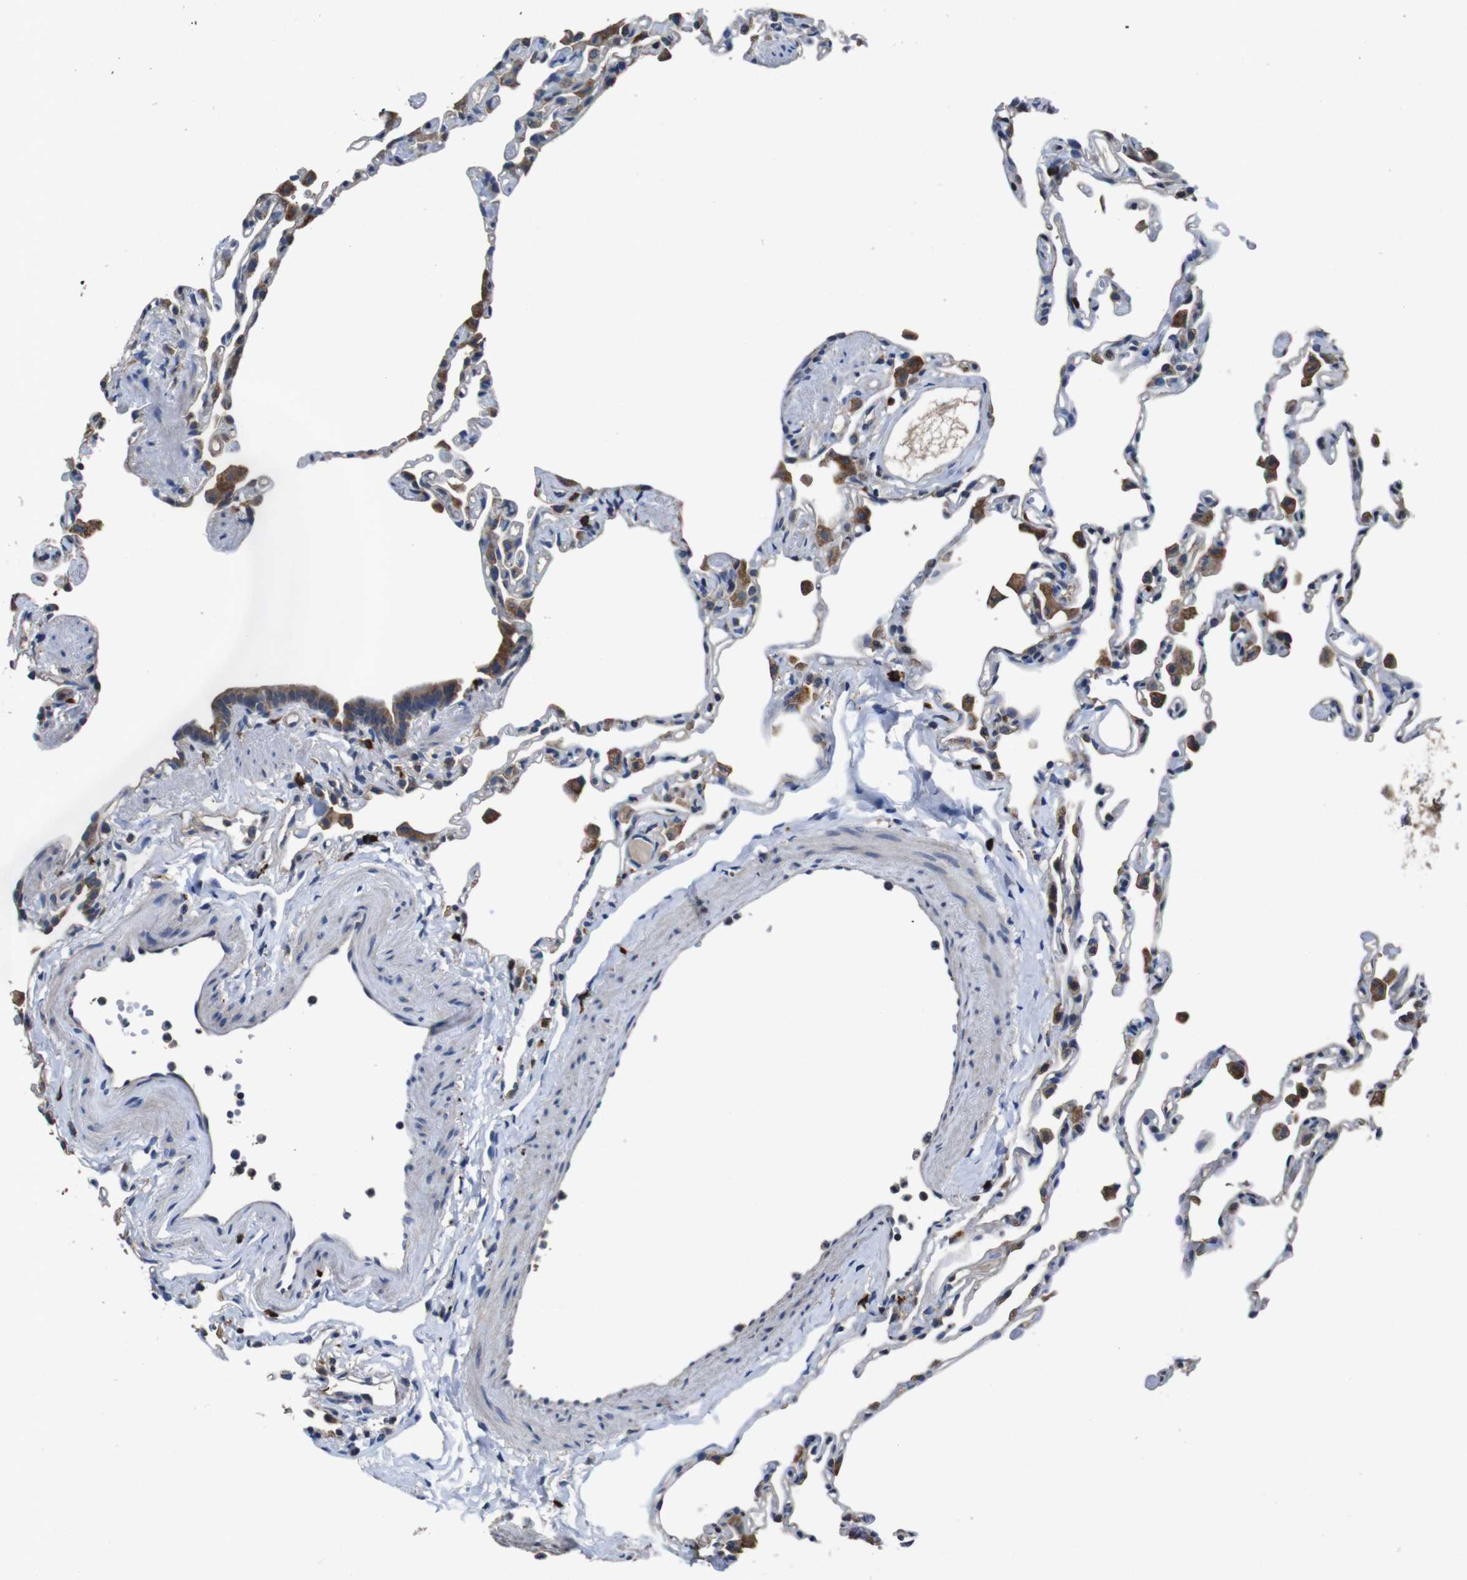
{"staining": {"intensity": "weak", "quantity": "25%-75%", "location": "cytoplasmic/membranous"}, "tissue": "lung", "cell_type": "Alveolar cells", "image_type": "normal", "snomed": [{"axis": "morphology", "description": "Normal tissue, NOS"}, {"axis": "topography", "description": "Lung"}], "caption": "Weak cytoplasmic/membranous expression for a protein is present in about 25%-75% of alveolar cells of benign lung using immunohistochemistry (IHC).", "gene": "GLIPR1", "patient": {"sex": "female", "age": 49}}